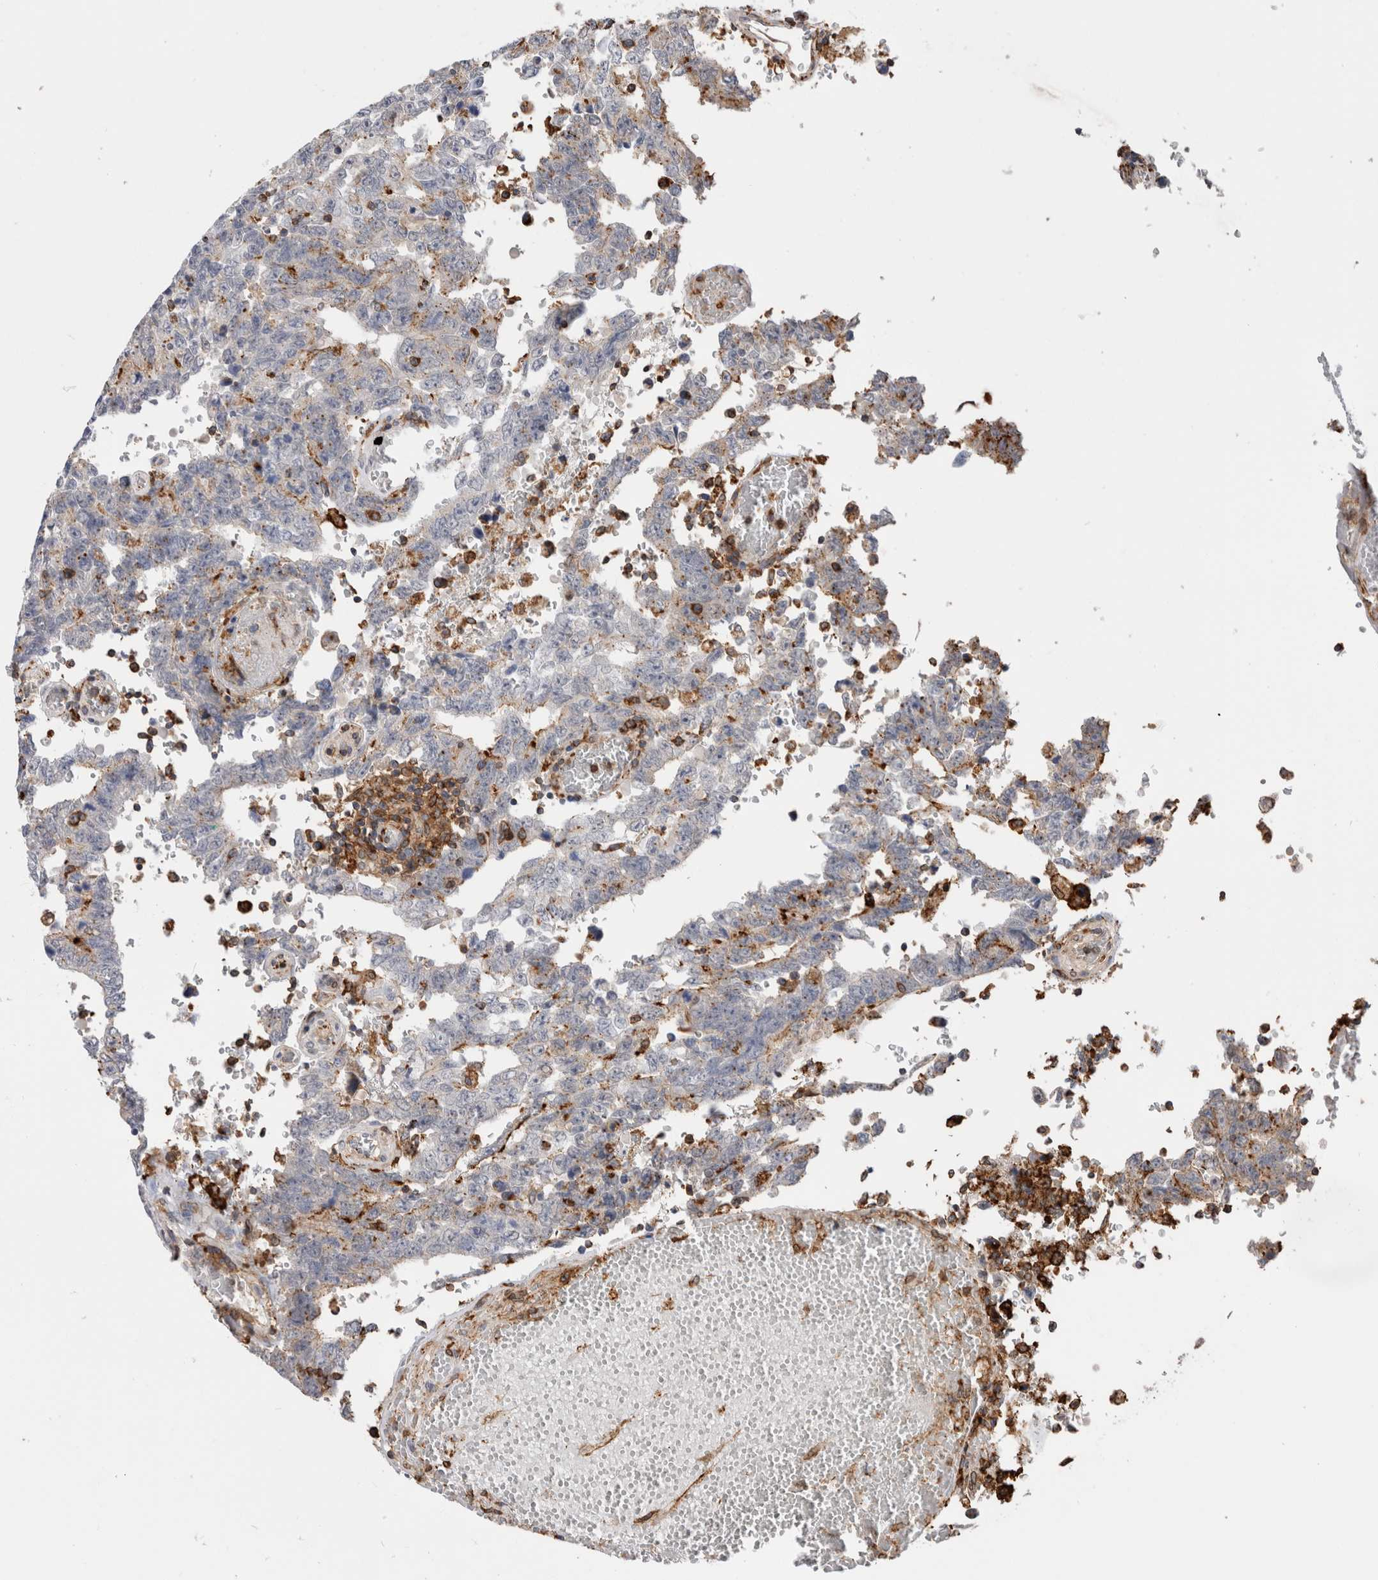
{"staining": {"intensity": "weak", "quantity": "25%-75%", "location": "cytoplasmic/membranous"}, "tissue": "testis cancer", "cell_type": "Tumor cells", "image_type": "cancer", "snomed": [{"axis": "morphology", "description": "Carcinoma, Embryonal, NOS"}, {"axis": "topography", "description": "Testis"}], "caption": "Immunohistochemistry micrograph of neoplastic tissue: human testis cancer stained using immunohistochemistry (IHC) displays low levels of weak protein expression localized specifically in the cytoplasmic/membranous of tumor cells, appearing as a cytoplasmic/membranous brown color.", "gene": "CCDC88B", "patient": {"sex": "male", "age": 26}}